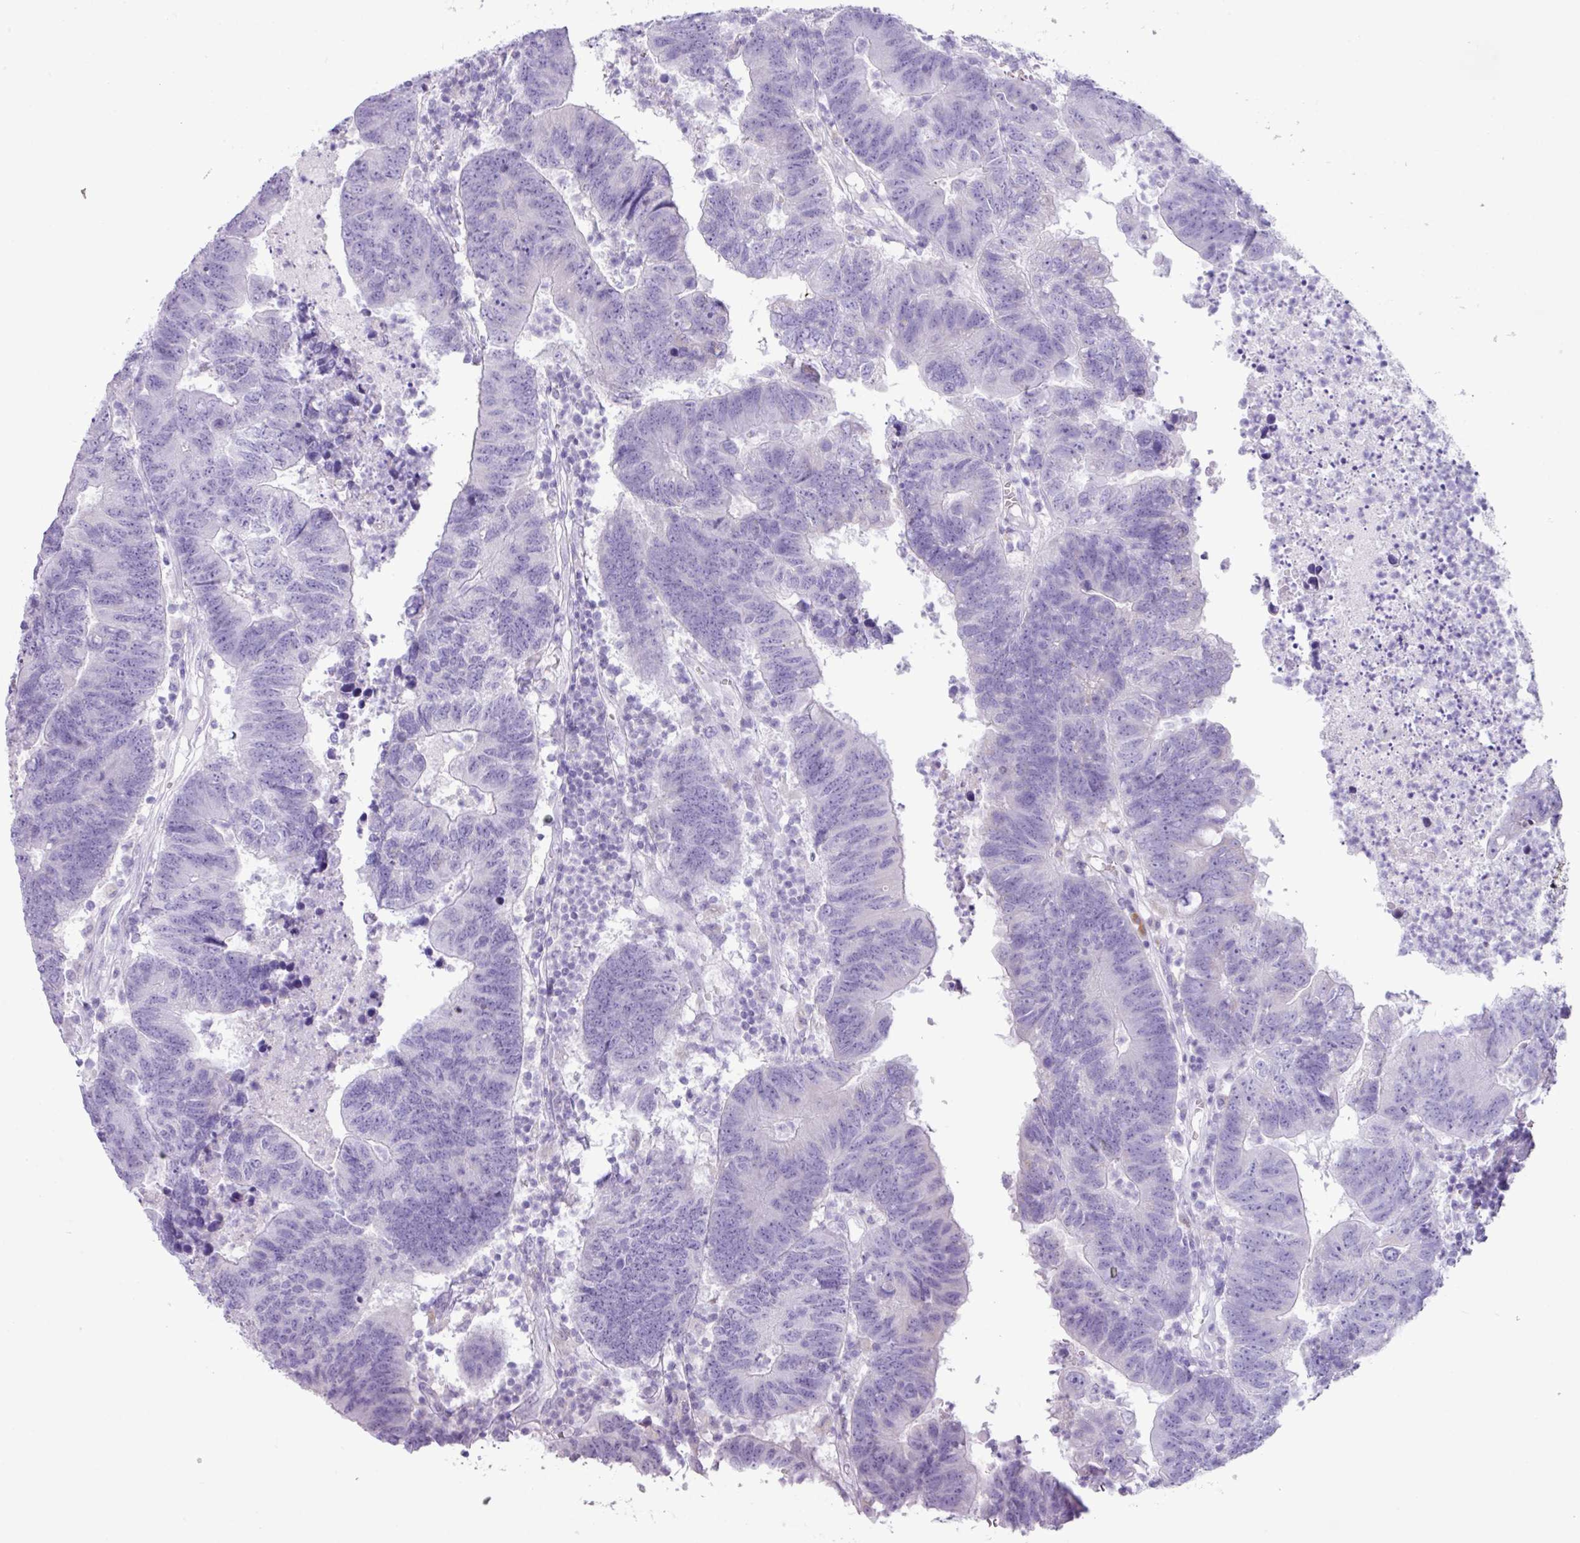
{"staining": {"intensity": "negative", "quantity": "none", "location": "none"}, "tissue": "colorectal cancer", "cell_type": "Tumor cells", "image_type": "cancer", "snomed": [{"axis": "morphology", "description": "Adenocarcinoma, NOS"}, {"axis": "topography", "description": "Colon"}], "caption": "Immunohistochemistry micrograph of human colorectal adenocarcinoma stained for a protein (brown), which exhibits no expression in tumor cells.", "gene": "AGO3", "patient": {"sex": "female", "age": 48}}